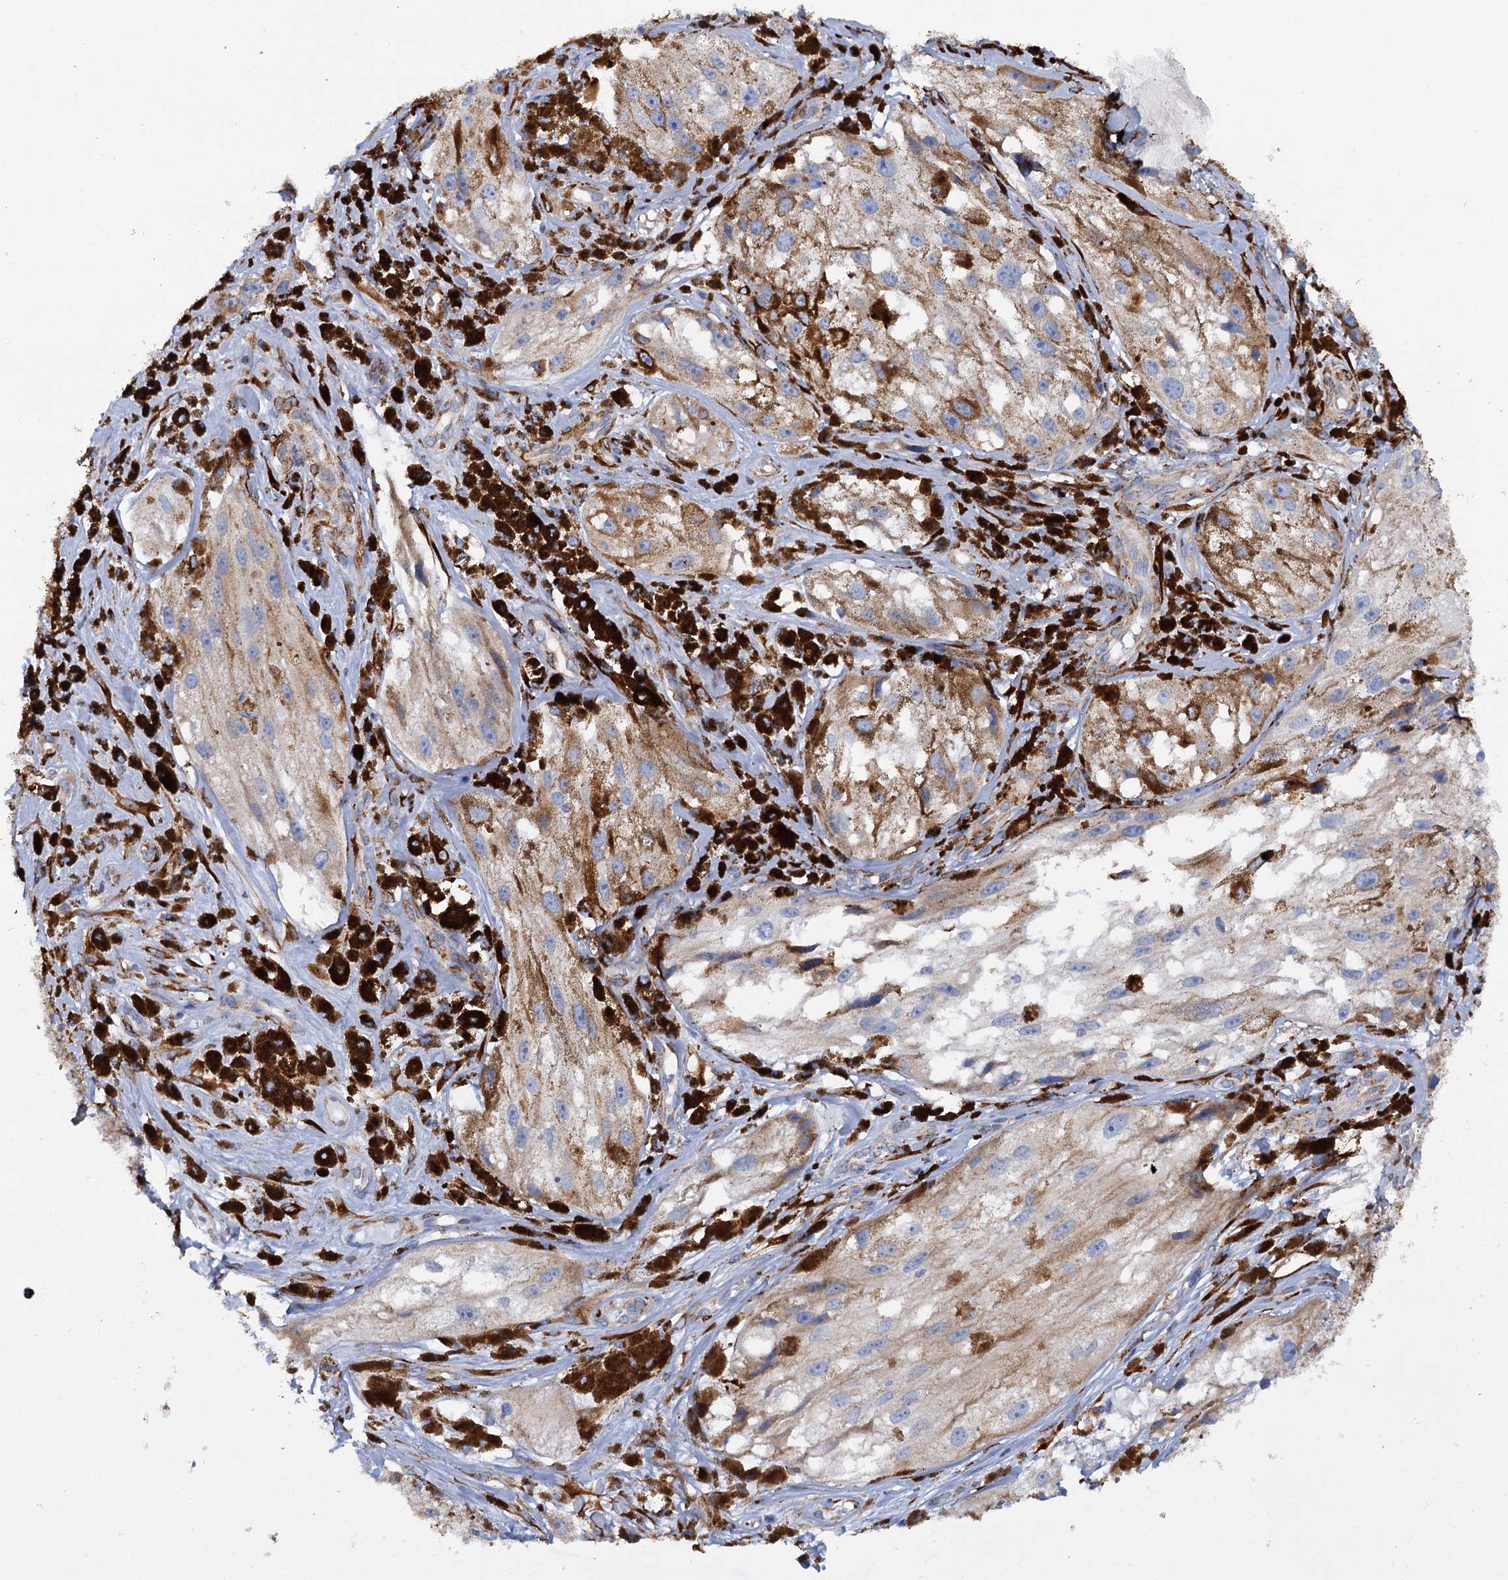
{"staining": {"intensity": "weak", "quantity": "25%-75%", "location": "cytoplasmic/membranous"}, "tissue": "melanoma", "cell_type": "Tumor cells", "image_type": "cancer", "snomed": [{"axis": "morphology", "description": "Malignant melanoma, NOS"}, {"axis": "topography", "description": "Skin"}], "caption": "DAB immunohistochemical staining of melanoma exhibits weak cytoplasmic/membranous protein expression in approximately 25%-75% of tumor cells.", "gene": "SHE", "patient": {"sex": "male", "age": 88}}